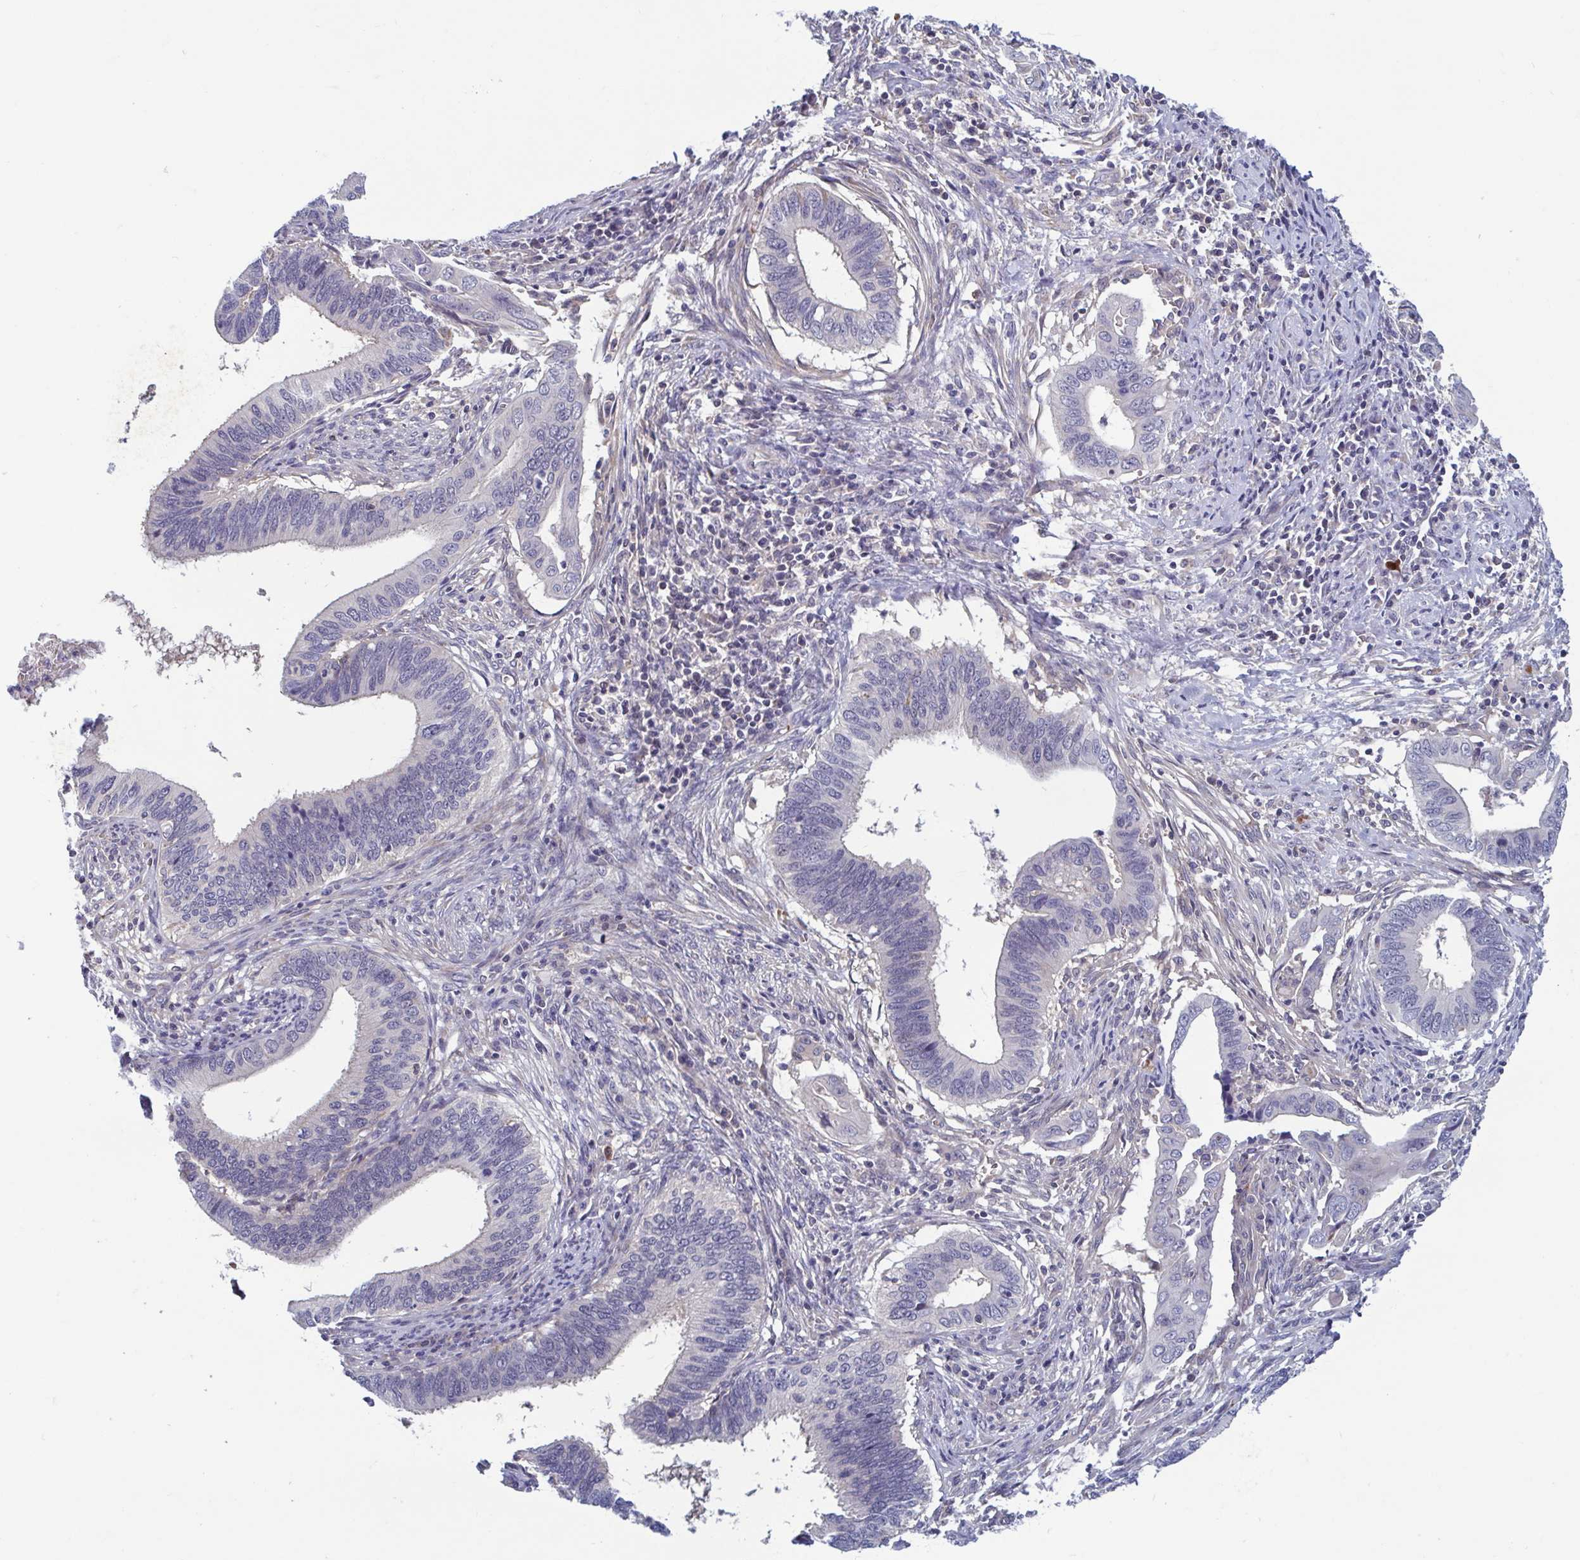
{"staining": {"intensity": "negative", "quantity": "none", "location": "none"}, "tissue": "cervical cancer", "cell_type": "Tumor cells", "image_type": "cancer", "snomed": [{"axis": "morphology", "description": "Adenocarcinoma, NOS"}, {"axis": "topography", "description": "Cervix"}], "caption": "Cervical cancer (adenocarcinoma) was stained to show a protein in brown. There is no significant positivity in tumor cells.", "gene": "LRRC38", "patient": {"sex": "female", "age": 42}}